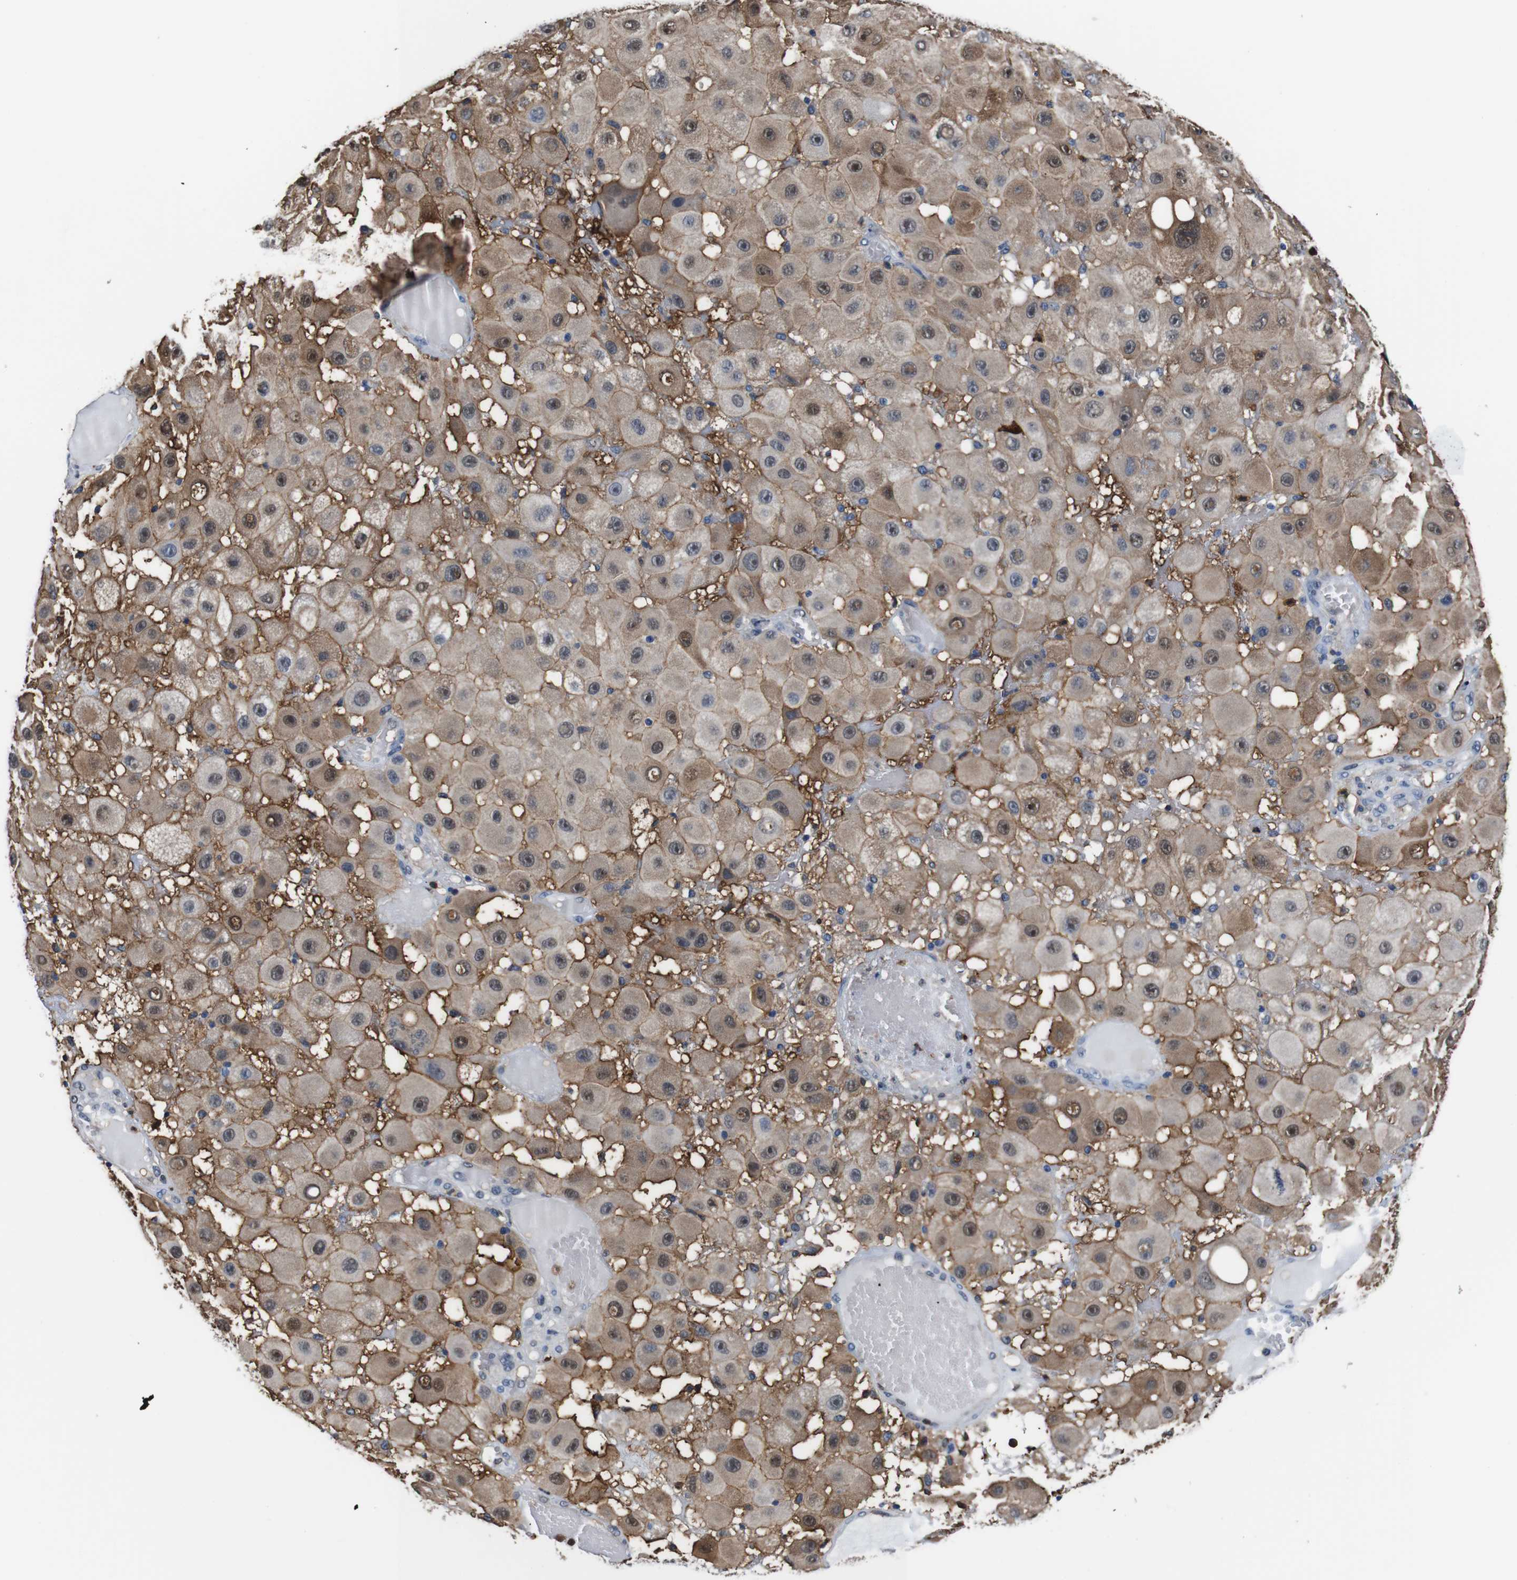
{"staining": {"intensity": "moderate", "quantity": ">75%", "location": "cytoplasmic/membranous"}, "tissue": "melanoma", "cell_type": "Tumor cells", "image_type": "cancer", "snomed": [{"axis": "morphology", "description": "Malignant melanoma, NOS"}, {"axis": "topography", "description": "Skin"}], "caption": "This image demonstrates melanoma stained with IHC to label a protein in brown. The cytoplasmic/membranous of tumor cells show moderate positivity for the protein. Nuclei are counter-stained blue.", "gene": "ANXA1", "patient": {"sex": "female", "age": 81}}